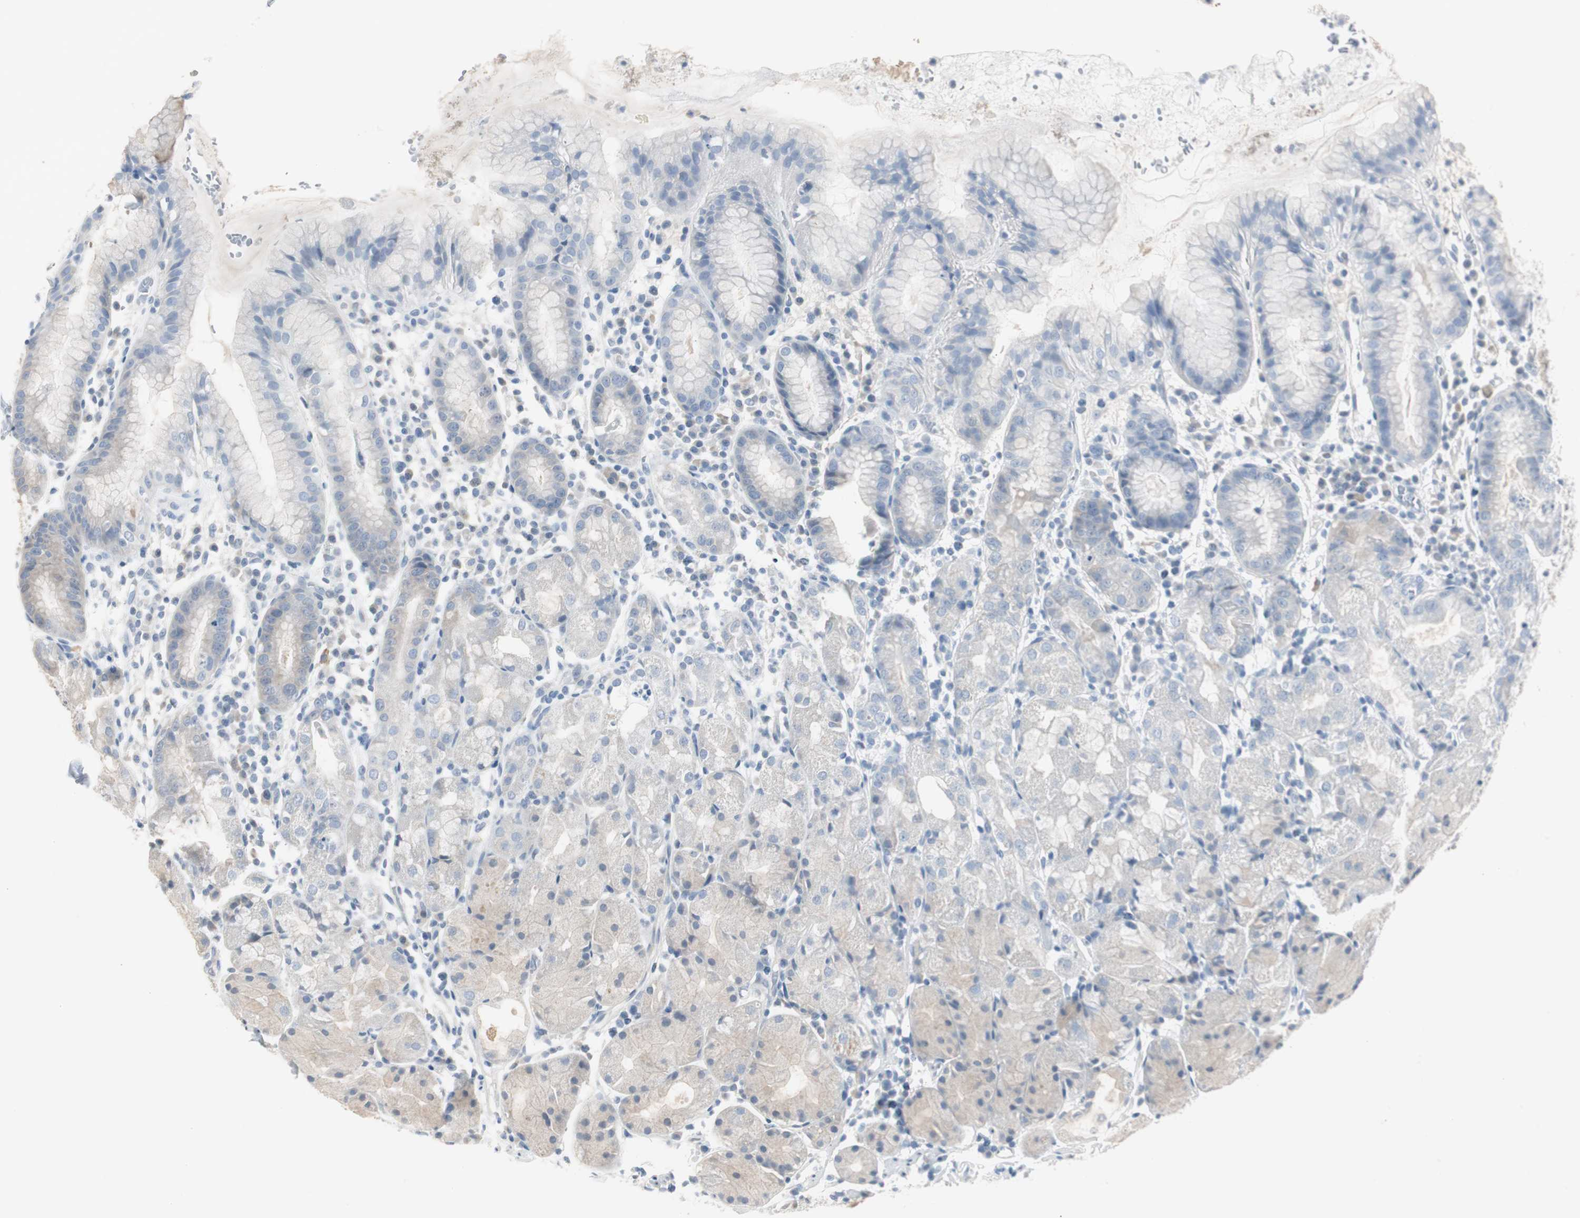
{"staining": {"intensity": "weak", "quantity": "25%-75%", "location": "cytoplasmic/membranous"}, "tissue": "stomach", "cell_type": "Glandular cells", "image_type": "normal", "snomed": [{"axis": "morphology", "description": "Normal tissue, NOS"}, {"axis": "topography", "description": "Stomach"}, {"axis": "topography", "description": "Stomach, lower"}], "caption": "This histopathology image demonstrates immunohistochemistry (IHC) staining of unremarkable human stomach, with low weak cytoplasmic/membranous positivity in approximately 25%-75% of glandular cells.", "gene": "S100A7A", "patient": {"sex": "female", "age": 75}}